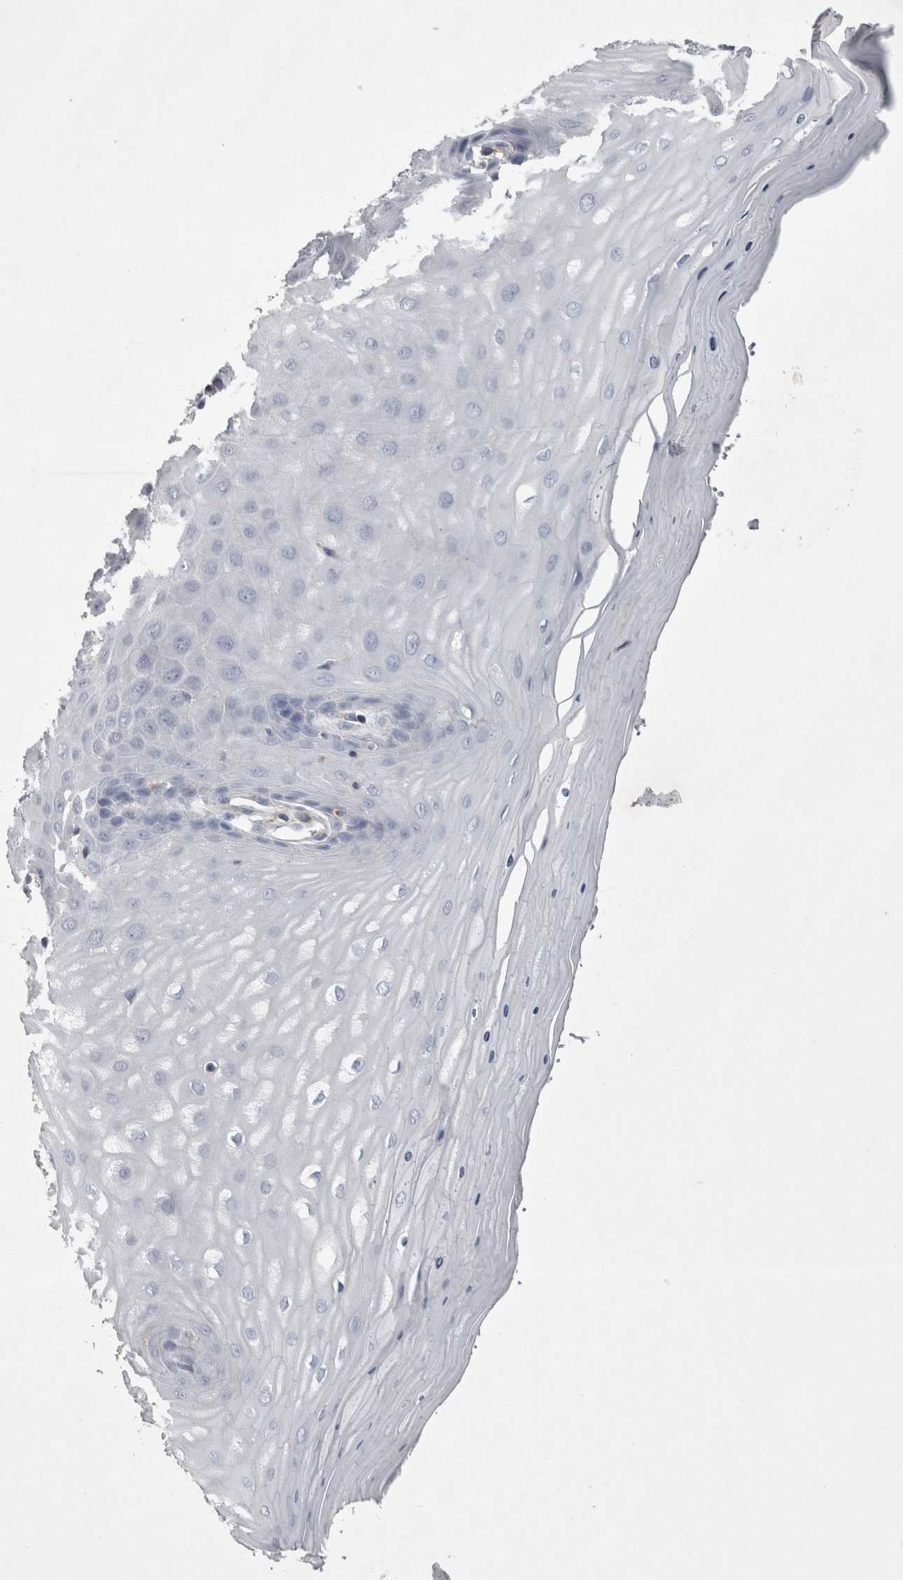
{"staining": {"intensity": "negative", "quantity": "none", "location": "none"}, "tissue": "cervix", "cell_type": "Glandular cells", "image_type": "normal", "snomed": [{"axis": "morphology", "description": "Normal tissue, NOS"}, {"axis": "topography", "description": "Cervix"}], "caption": "Glandular cells show no significant protein expression in unremarkable cervix. (Brightfield microscopy of DAB (3,3'-diaminobenzidine) IHC at high magnification).", "gene": "STRADB", "patient": {"sex": "female", "age": 55}}